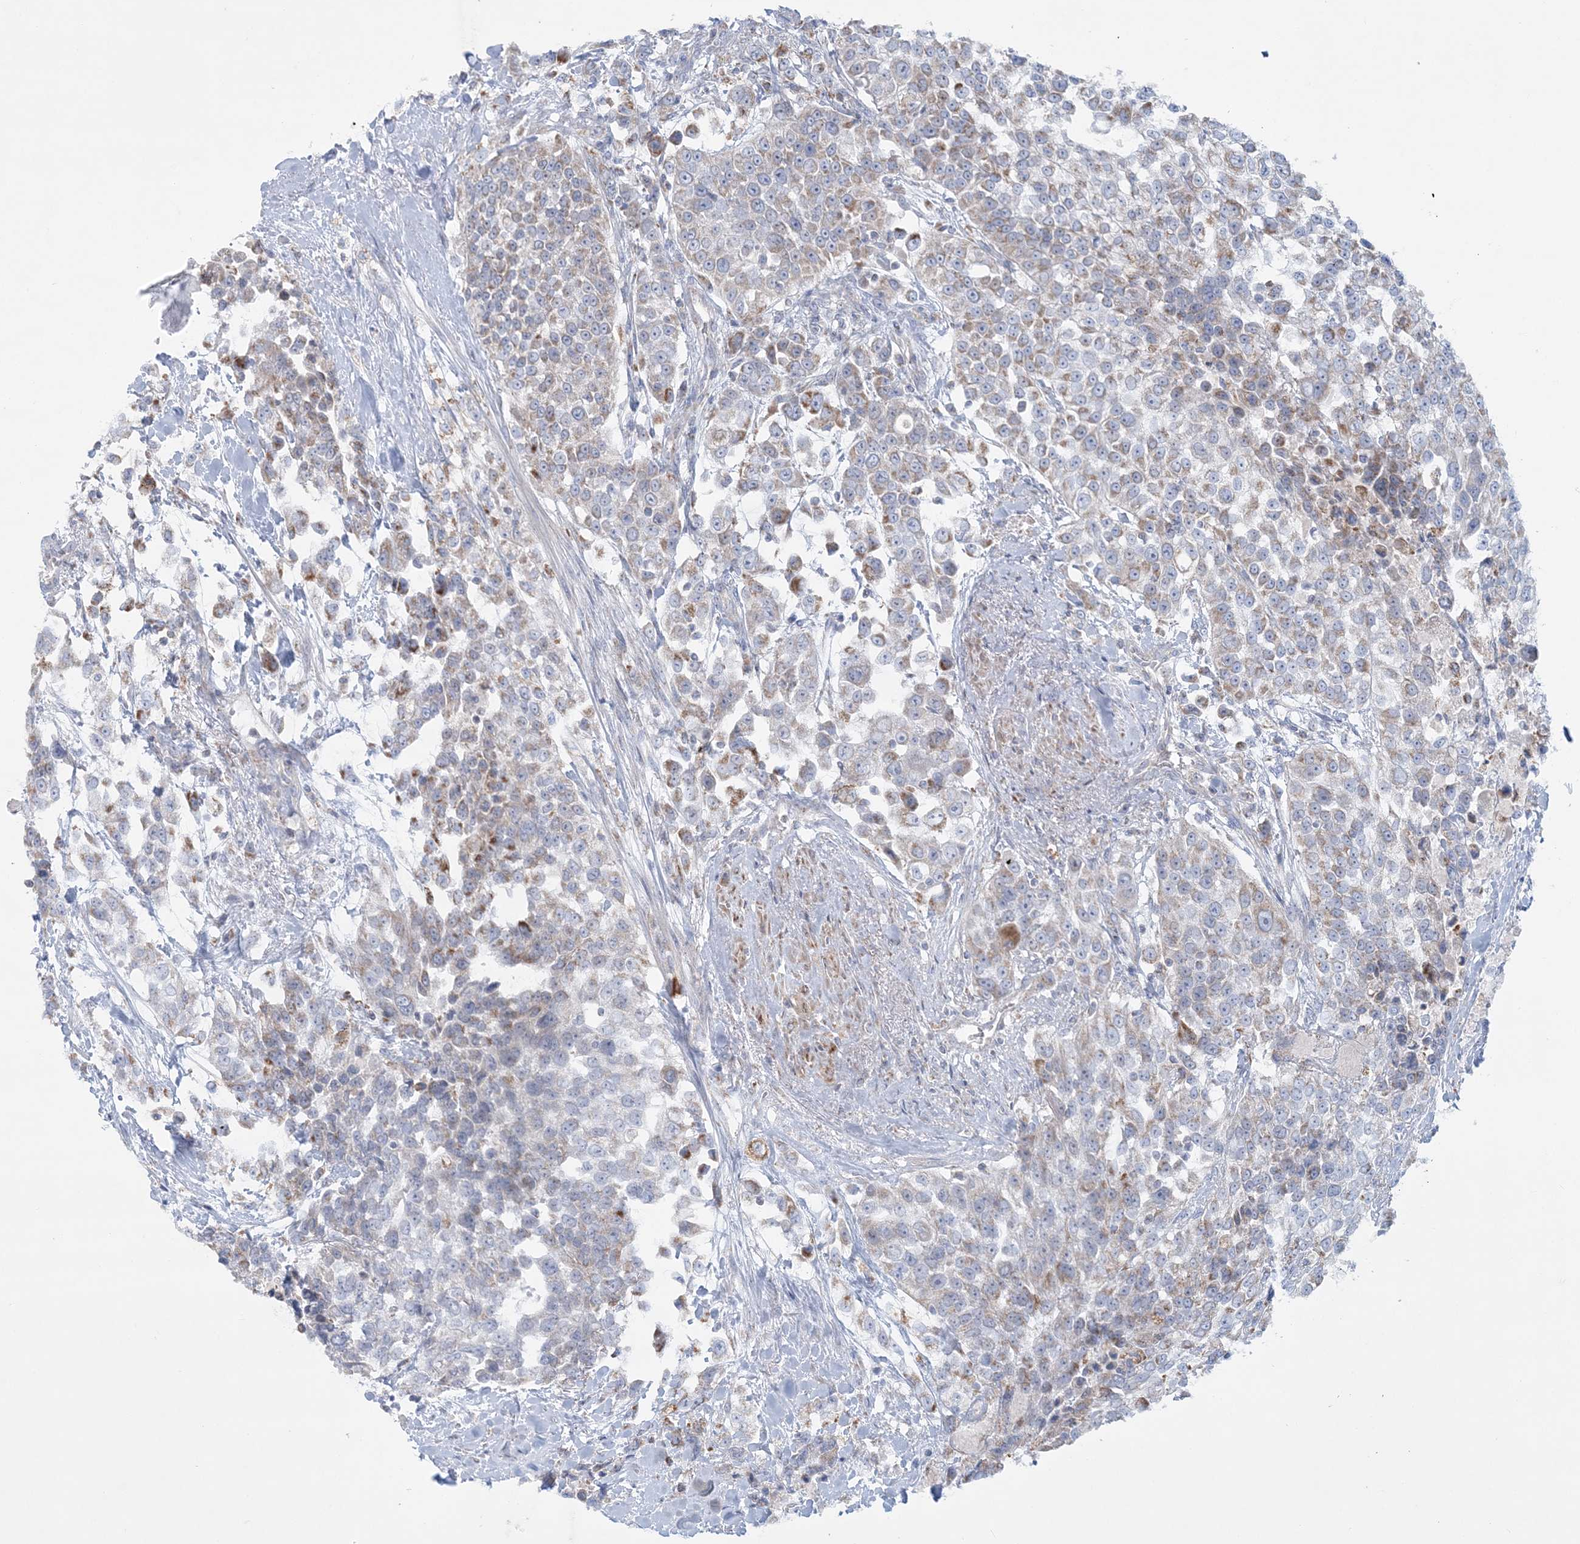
{"staining": {"intensity": "moderate", "quantity": "25%-75%", "location": "cytoplasmic/membranous"}, "tissue": "urothelial cancer", "cell_type": "Tumor cells", "image_type": "cancer", "snomed": [{"axis": "morphology", "description": "Urothelial carcinoma, High grade"}, {"axis": "topography", "description": "Urinary bladder"}], "caption": "Protein staining reveals moderate cytoplasmic/membranous expression in approximately 25%-75% of tumor cells in urothelial carcinoma (high-grade). The protein is shown in brown color, while the nuclei are stained blue.", "gene": "TBC1D7", "patient": {"sex": "female", "age": 80}}